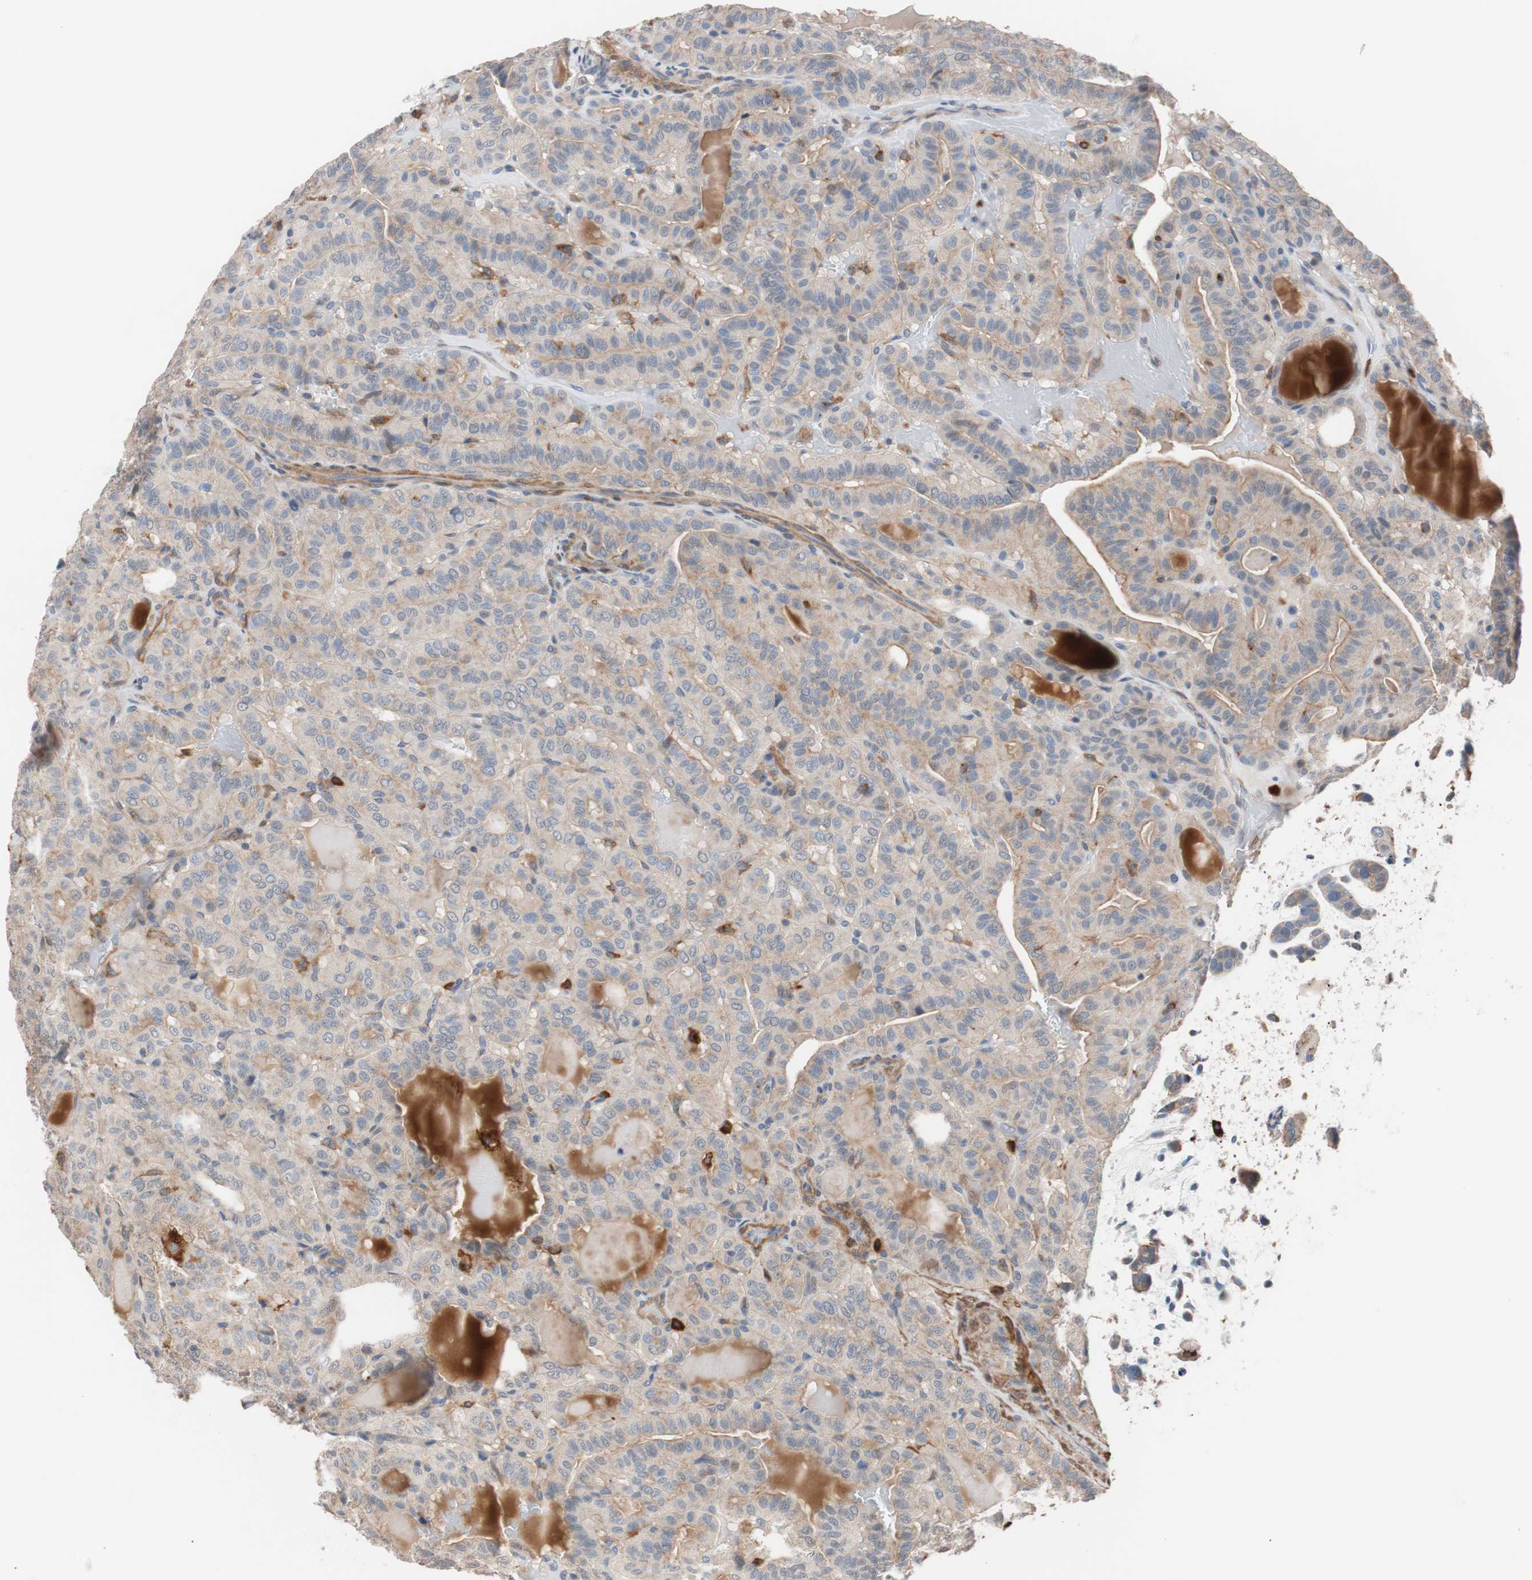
{"staining": {"intensity": "weak", "quantity": "25%-75%", "location": "cytoplasmic/membranous"}, "tissue": "thyroid cancer", "cell_type": "Tumor cells", "image_type": "cancer", "snomed": [{"axis": "morphology", "description": "Papillary adenocarcinoma, NOS"}, {"axis": "topography", "description": "Thyroid gland"}], "caption": "Thyroid cancer stained with IHC reveals weak cytoplasmic/membranous staining in about 25%-75% of tumor cells. Using DAB (3,3'-diaminobenzidine) (brown) and hematoxylin (blue) stains, captured at high magnification using brightfield microscopy.", "gene": "LITAF", "patient": {"sex": "male", "age": 77}}